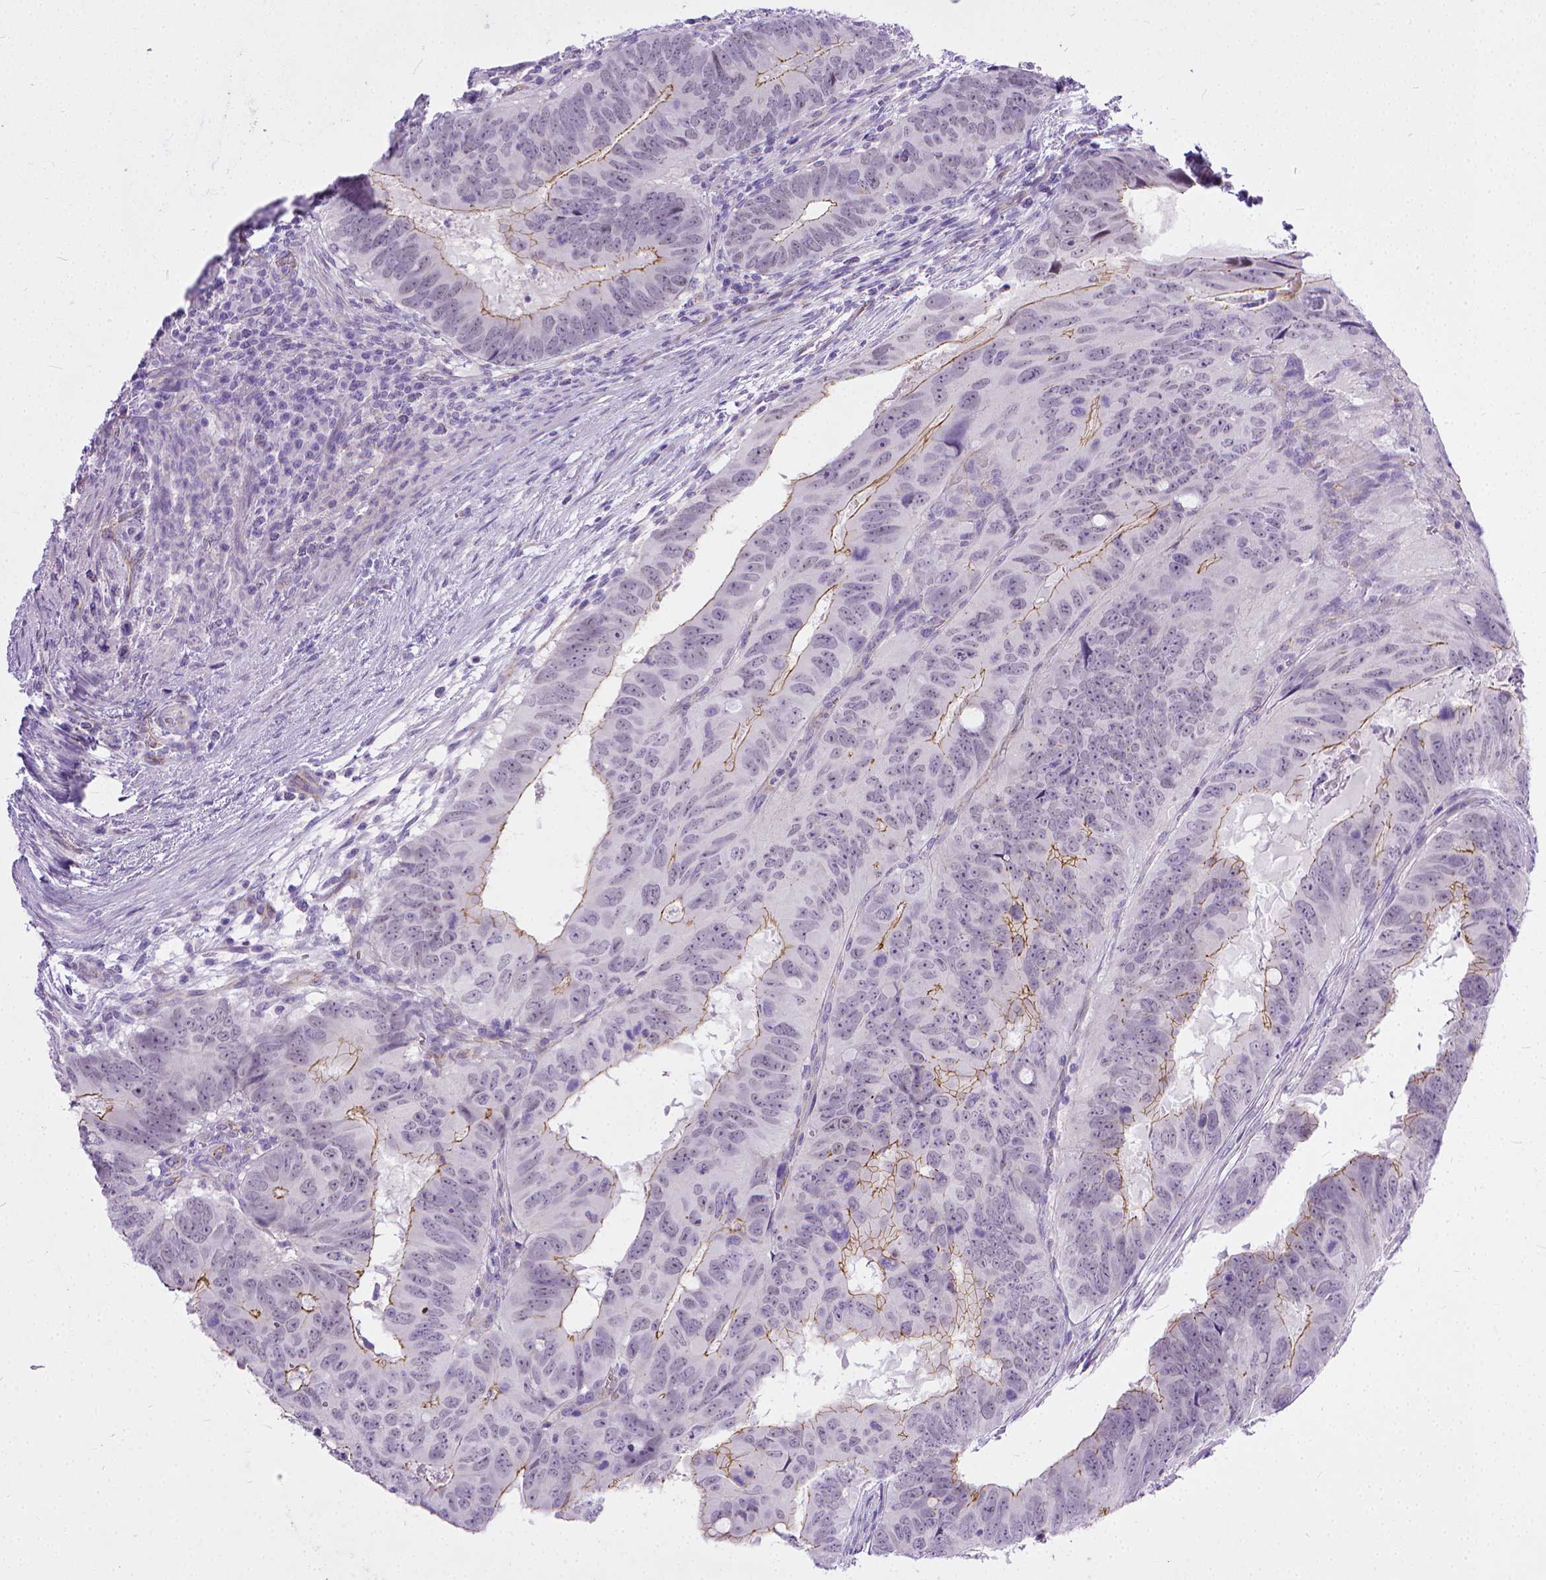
{"staining": {"intensity": "moderate", "quantity": "25%-75%", "location": "cytoplasmic/membranous"}, "tissue": "colorectal cancer", "cell_type": "Tumor cells", "image_type": "cancer", "snomed": [{"axis": "morphology", "description": "Adenocarcinoma, NOS"}, {"axis": "topography", "description": "Colon"}], "caption": "Colorectal cancer stained with a brown dye demonstrates moderate cytoplasmic/membranous positive staining in about 25%-75% of tumor cells.", "gene": "ADGRF1", "patient": {"sex": "male", "age": 79}}